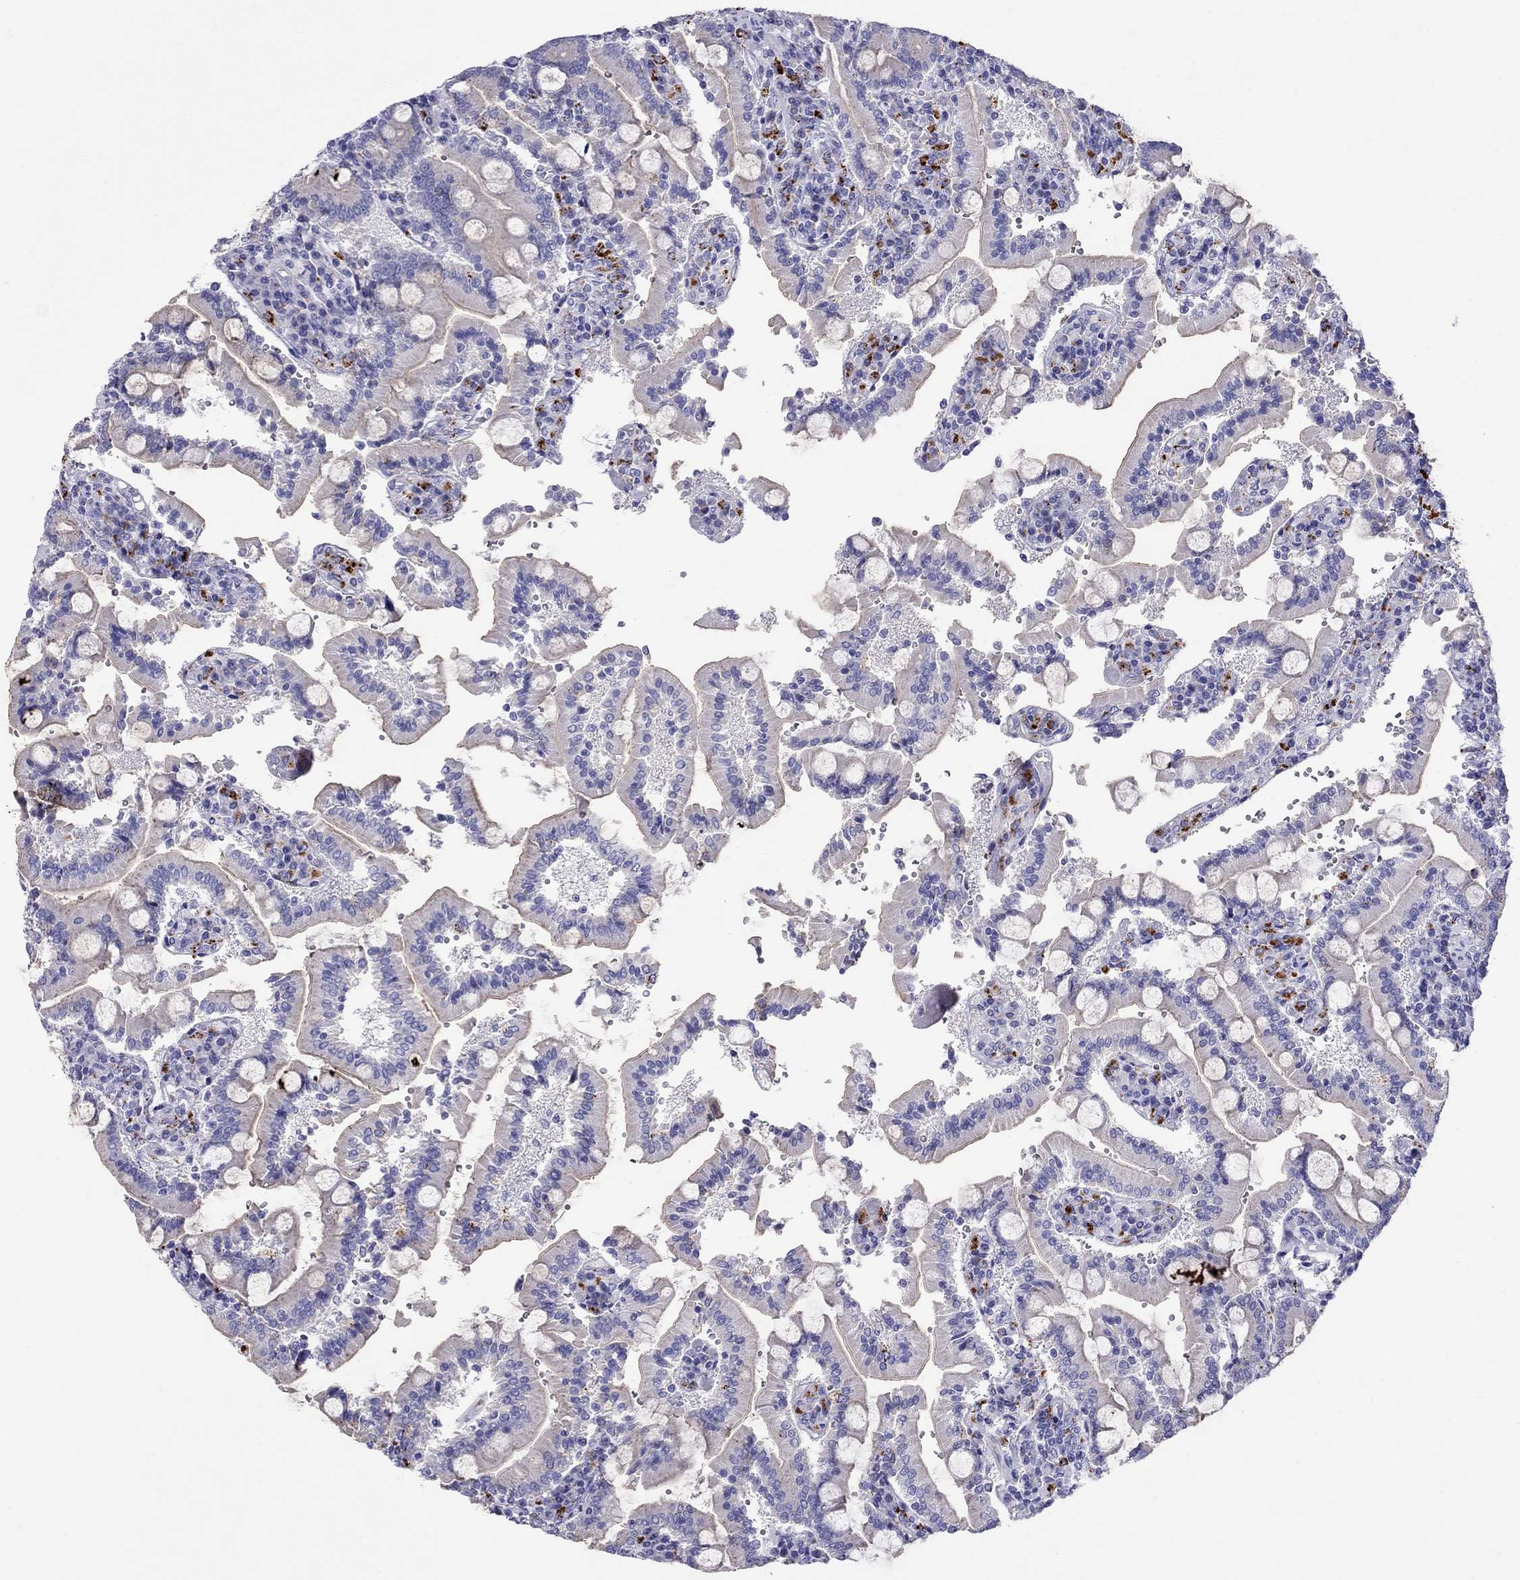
{"staining": {"intensity": "negative", "quantity": "none", "location": "none"}, "tissue": "duodenum", "cell_type": "Glandular cells", "image_type": "normal", "snomed": [{"axis": "morphology", "description": "Normal tissue, NOS"}, {"axis": "topography", "description": "Duodenum"}], "caption": "Immunohistochemical staining of normal duodenum reveals no significant expression in glandular cells. The staining was performed using DAB (3,3'-diaminobenzidine) to visualize the protein expression in brown, while the nuclei were stained in blue with hematoxylin (Magnification: 20x).", "gene": "CLPSL2", "patient": {"sex": "female", "age": 62}}